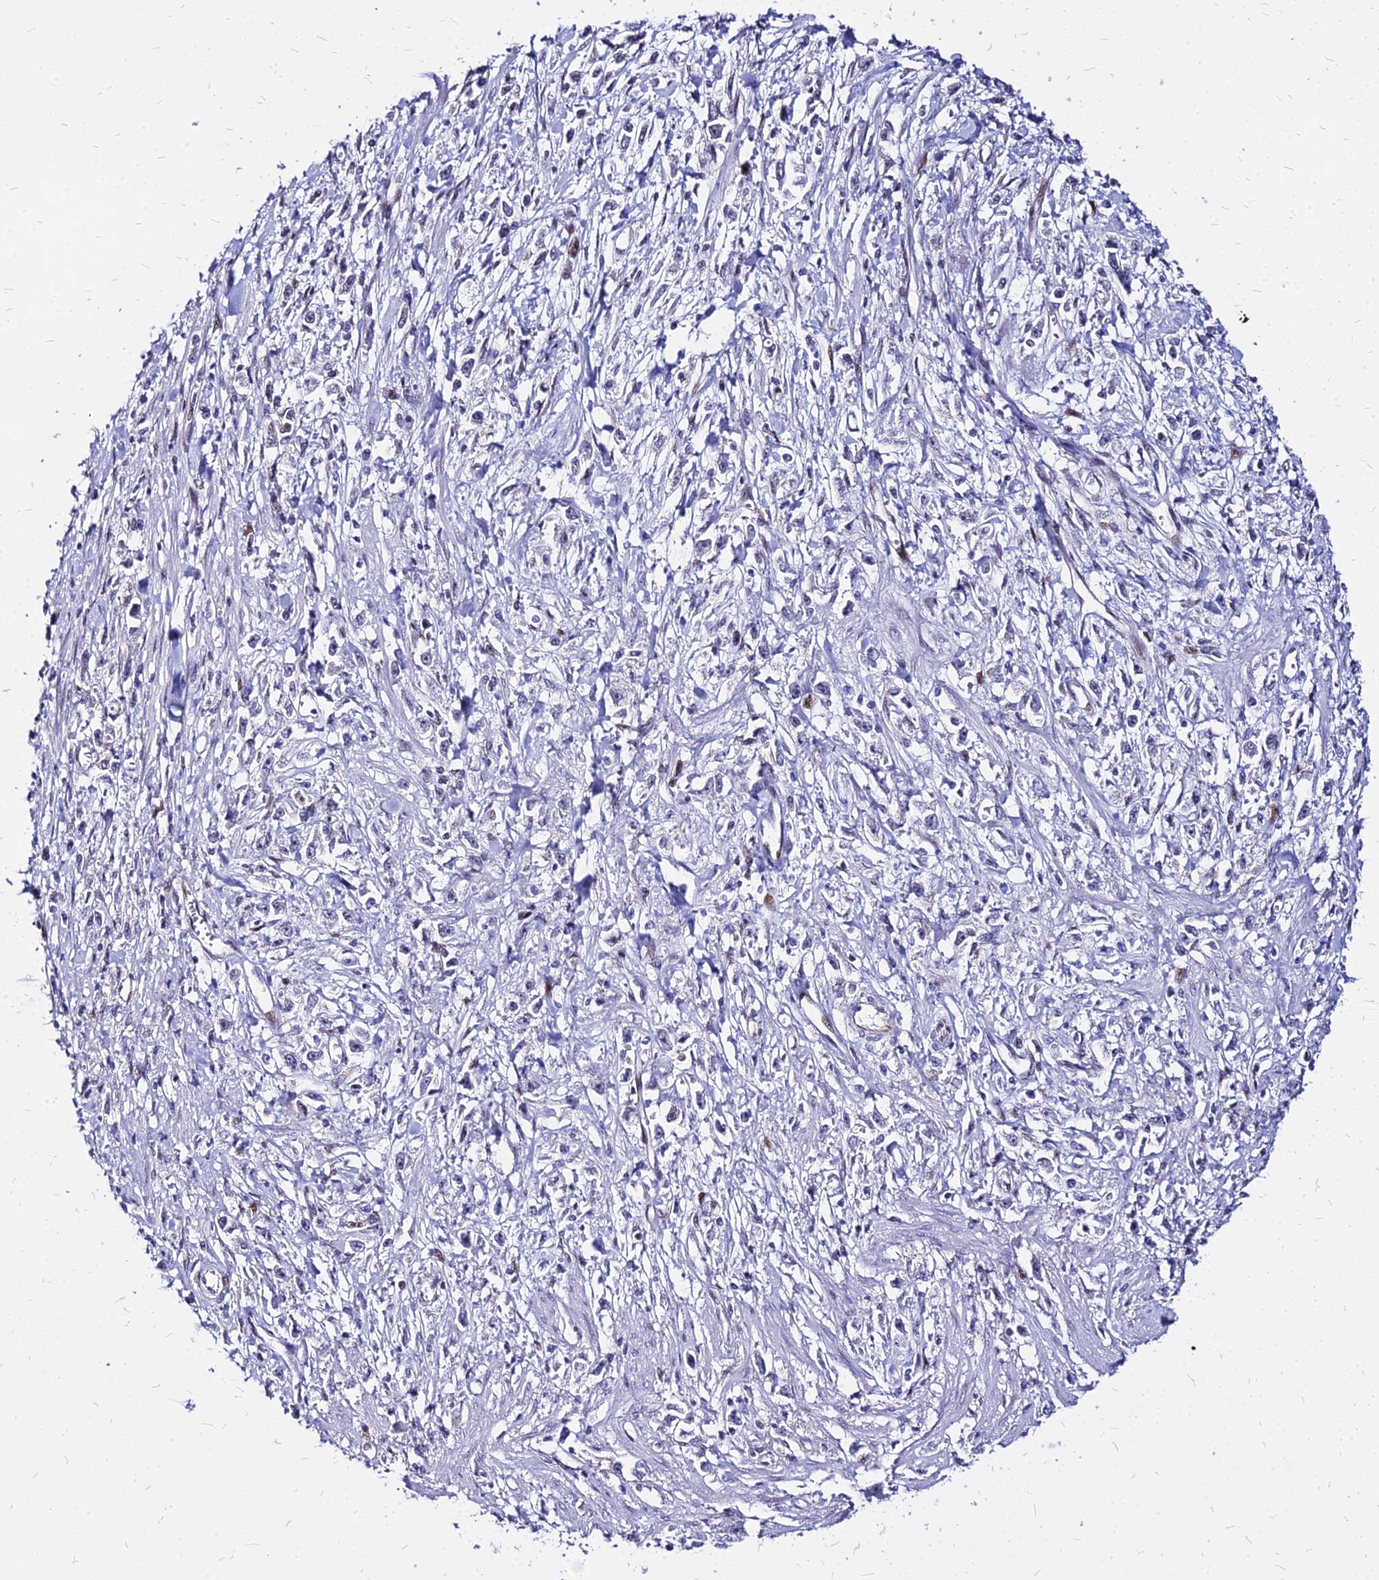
{"staining": {"intensity": "negative", "quantity": "none", "location": "none"}, "tissue": "stomach cancer", "cell_type": "Tumor cells", "image_type": "cancer", "snomed": [{"axis": "morphology", "description": "Adenocarcinoma, NOS"}, {"axis": "topography", "description": "Stomach"}], "caption": "A photomicrograph of human stomach cancer is negative for staining in tumor cells. (Stains: DAB (3,3'-diaminobenzidine) IHC with hematoxylin counter stain, Microscopy: brightfield microscopy at high magnification).", "gene": "FDX2", "patient": {"sex": "female", "age": 59}}